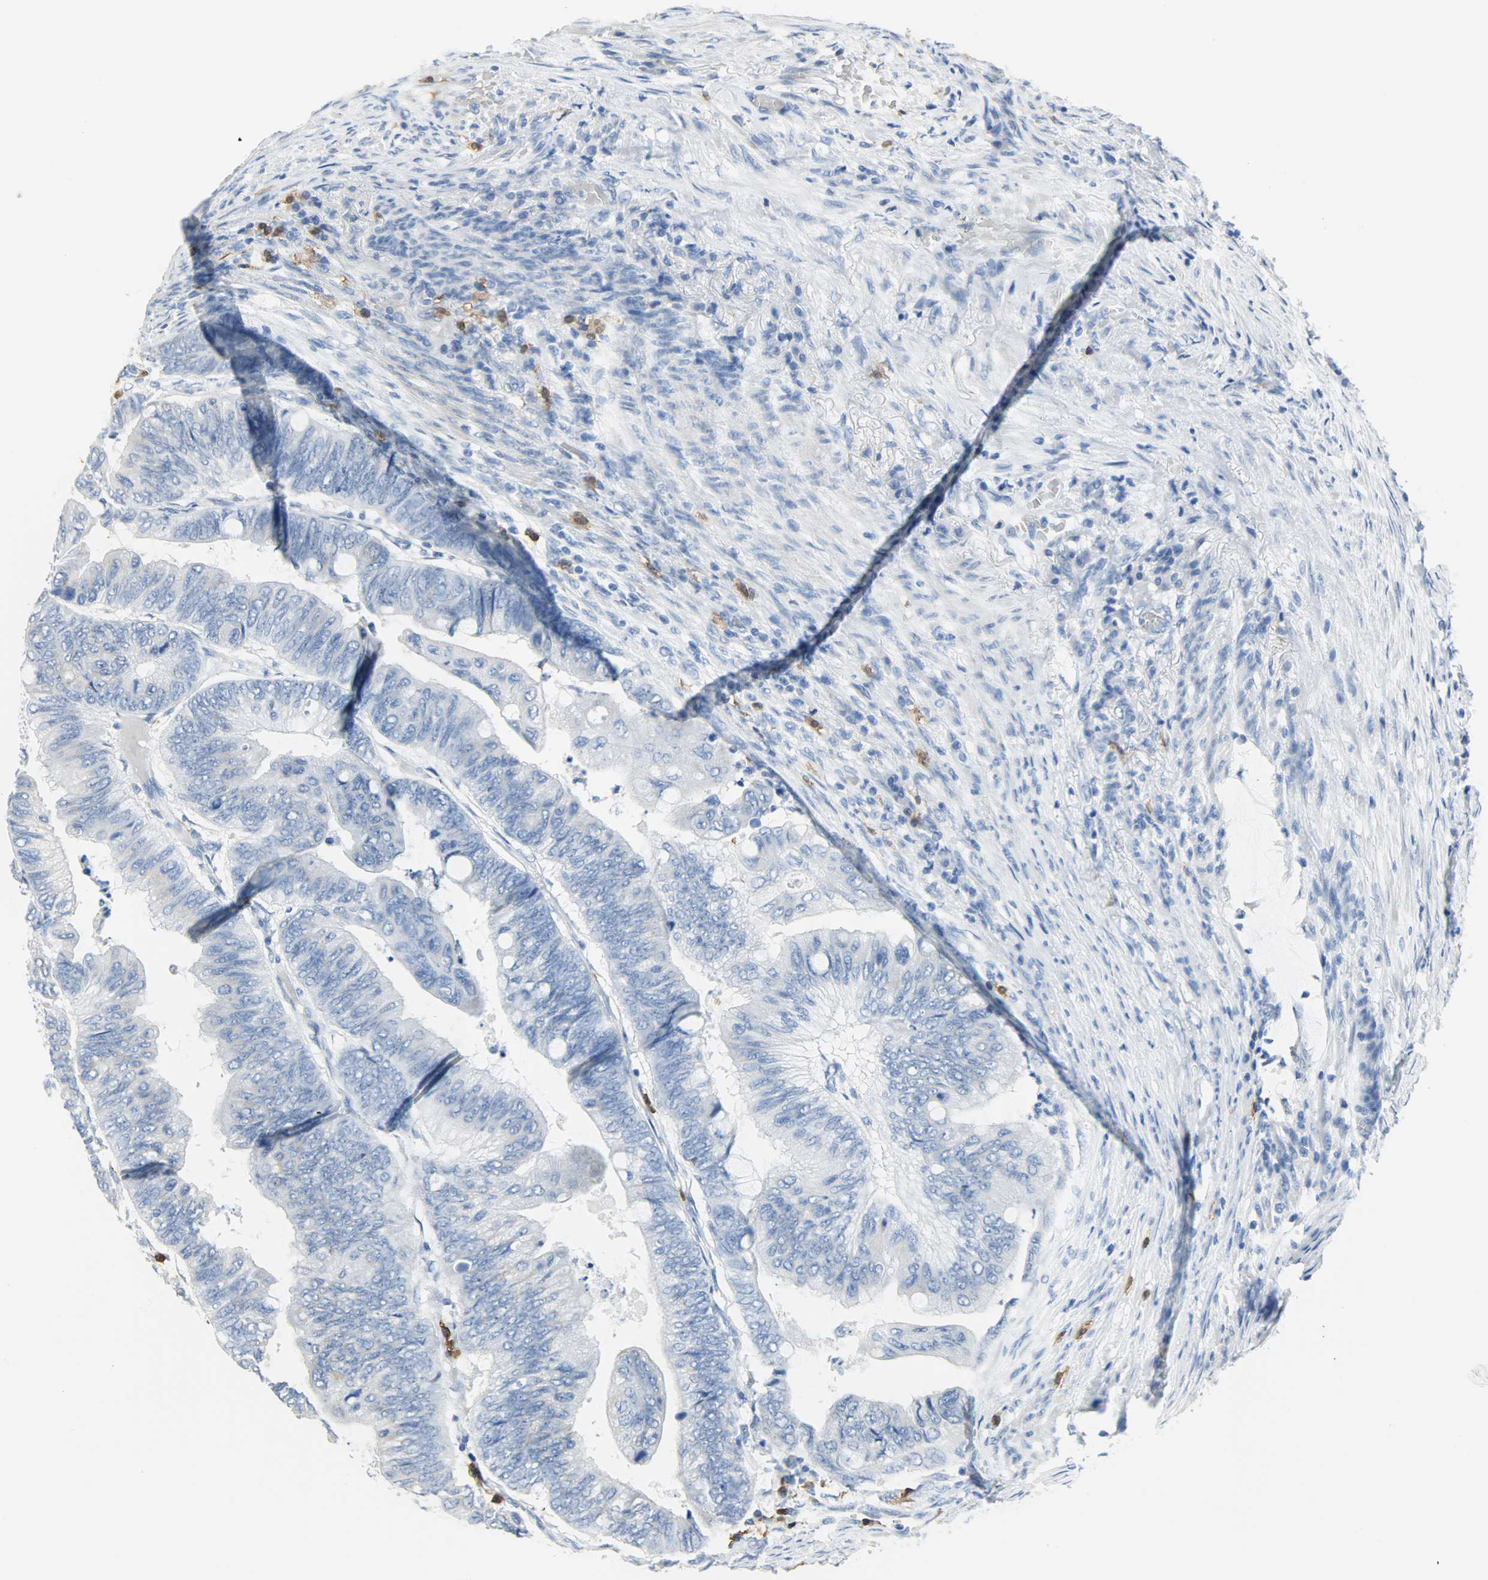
{"staining": {"intensity": "negative", "quantity": "none", "location": "none"}, "tissue": "colorectal cancer", "cell_type": "Tumor cells", "image_type": "cancer", "snomed": [{"axis": "morphology", "description": "Normal tissue, NOS"}, {"axis": "morphology", "description": "Adenocarcinoma, NOS"}, {"axis": "topography", "description": "Rectum"}, {"axis": "topography", "description": "Peripheral nerve tissue"}], "caption": "A micrograph of human colorectal cancer is negative for staining in tumor cells.", "gene": "CEBPE", "patient": {"sex": "male", "age": 92}}